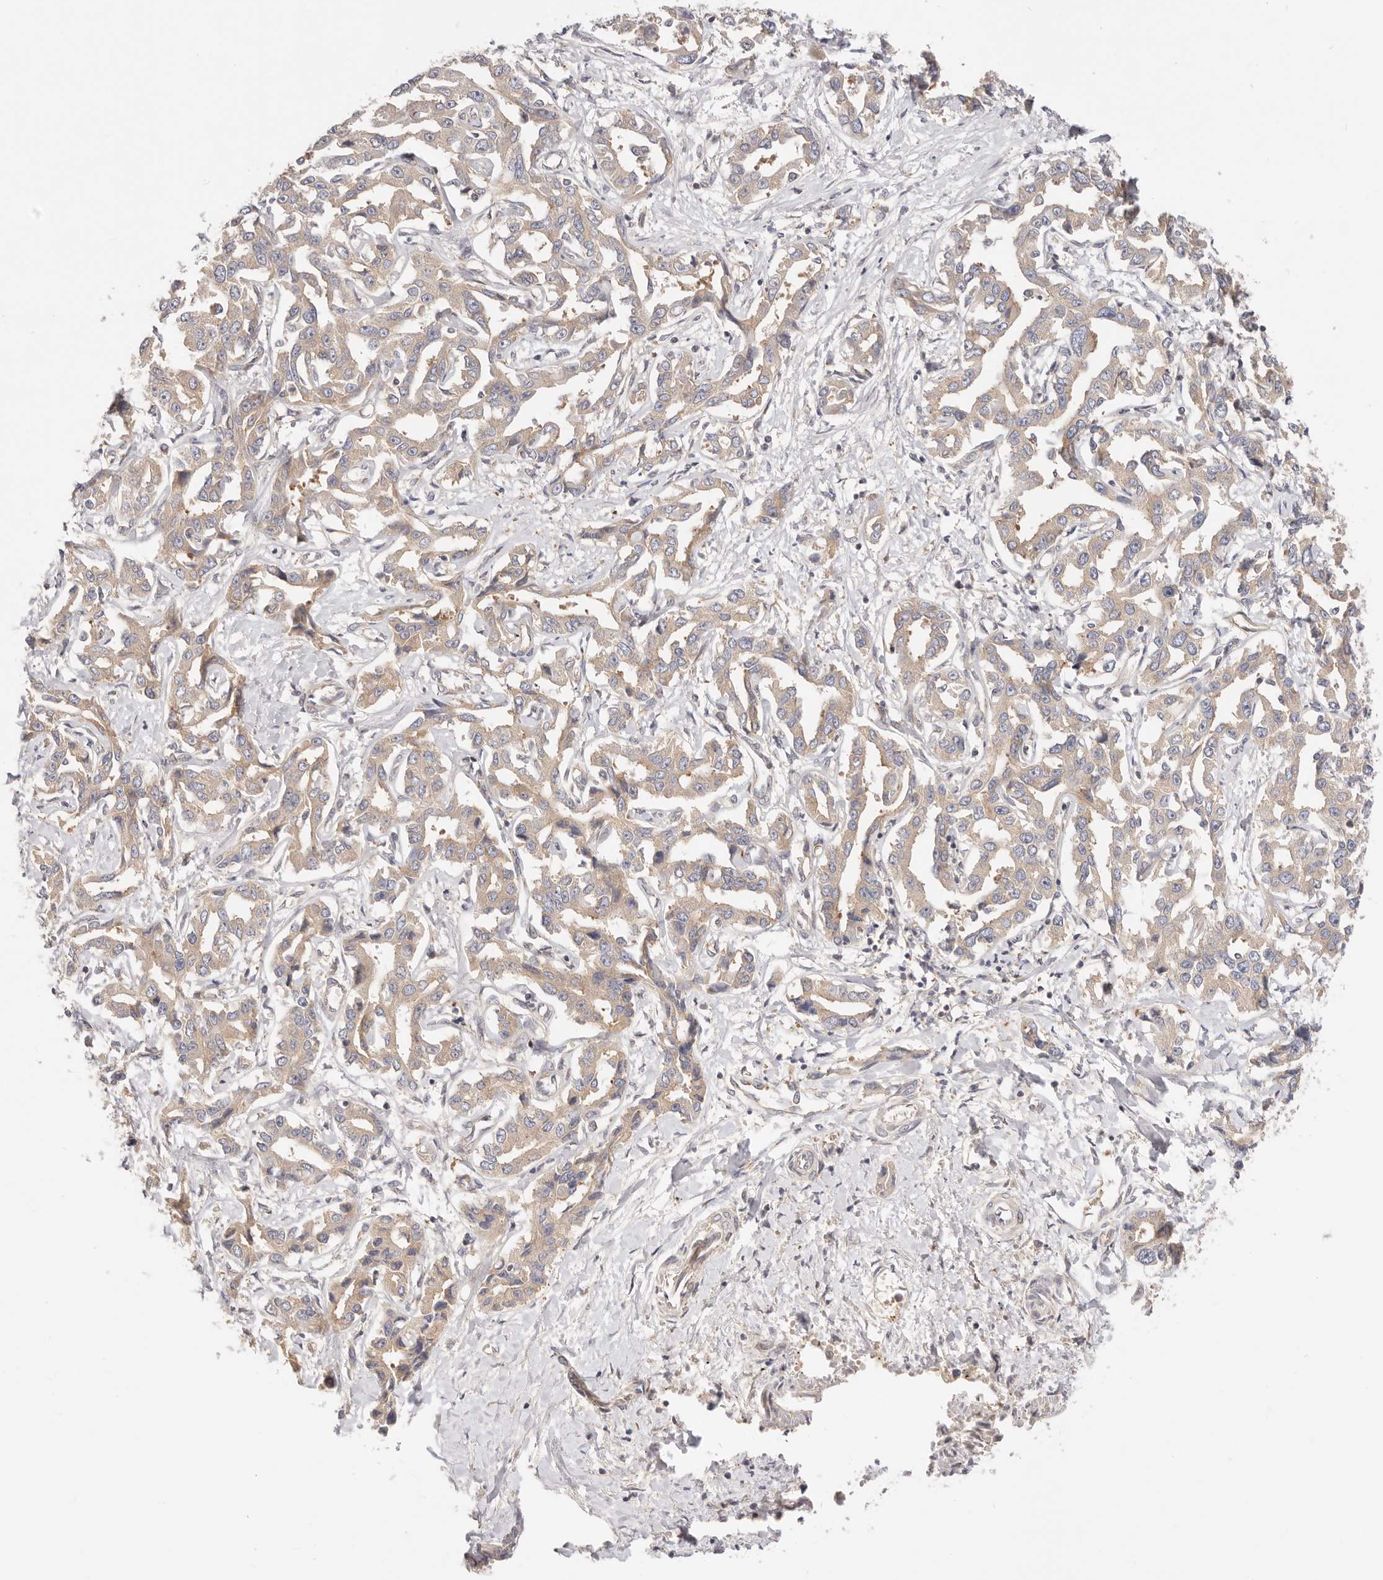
{"staining": {"intensity": "weak", "quantity": ">75%", "location": "cytoplasmic/membranous"}, "tissue": "liver cancer", "cell_type": "Tumor cells", "image_type": "cancer", "snomed": [{"axis": "morphology", "description": "Cholangiocarcinoma"}, {"axis": "topography", "description": "Liver"}], "caption": "Weak cytoplasmic/membranous positivity is present in approximately >75% of tumor cells in liver cancer.", "gene": "KCMF1", "patient": {"sex": "male", "age": 59}}